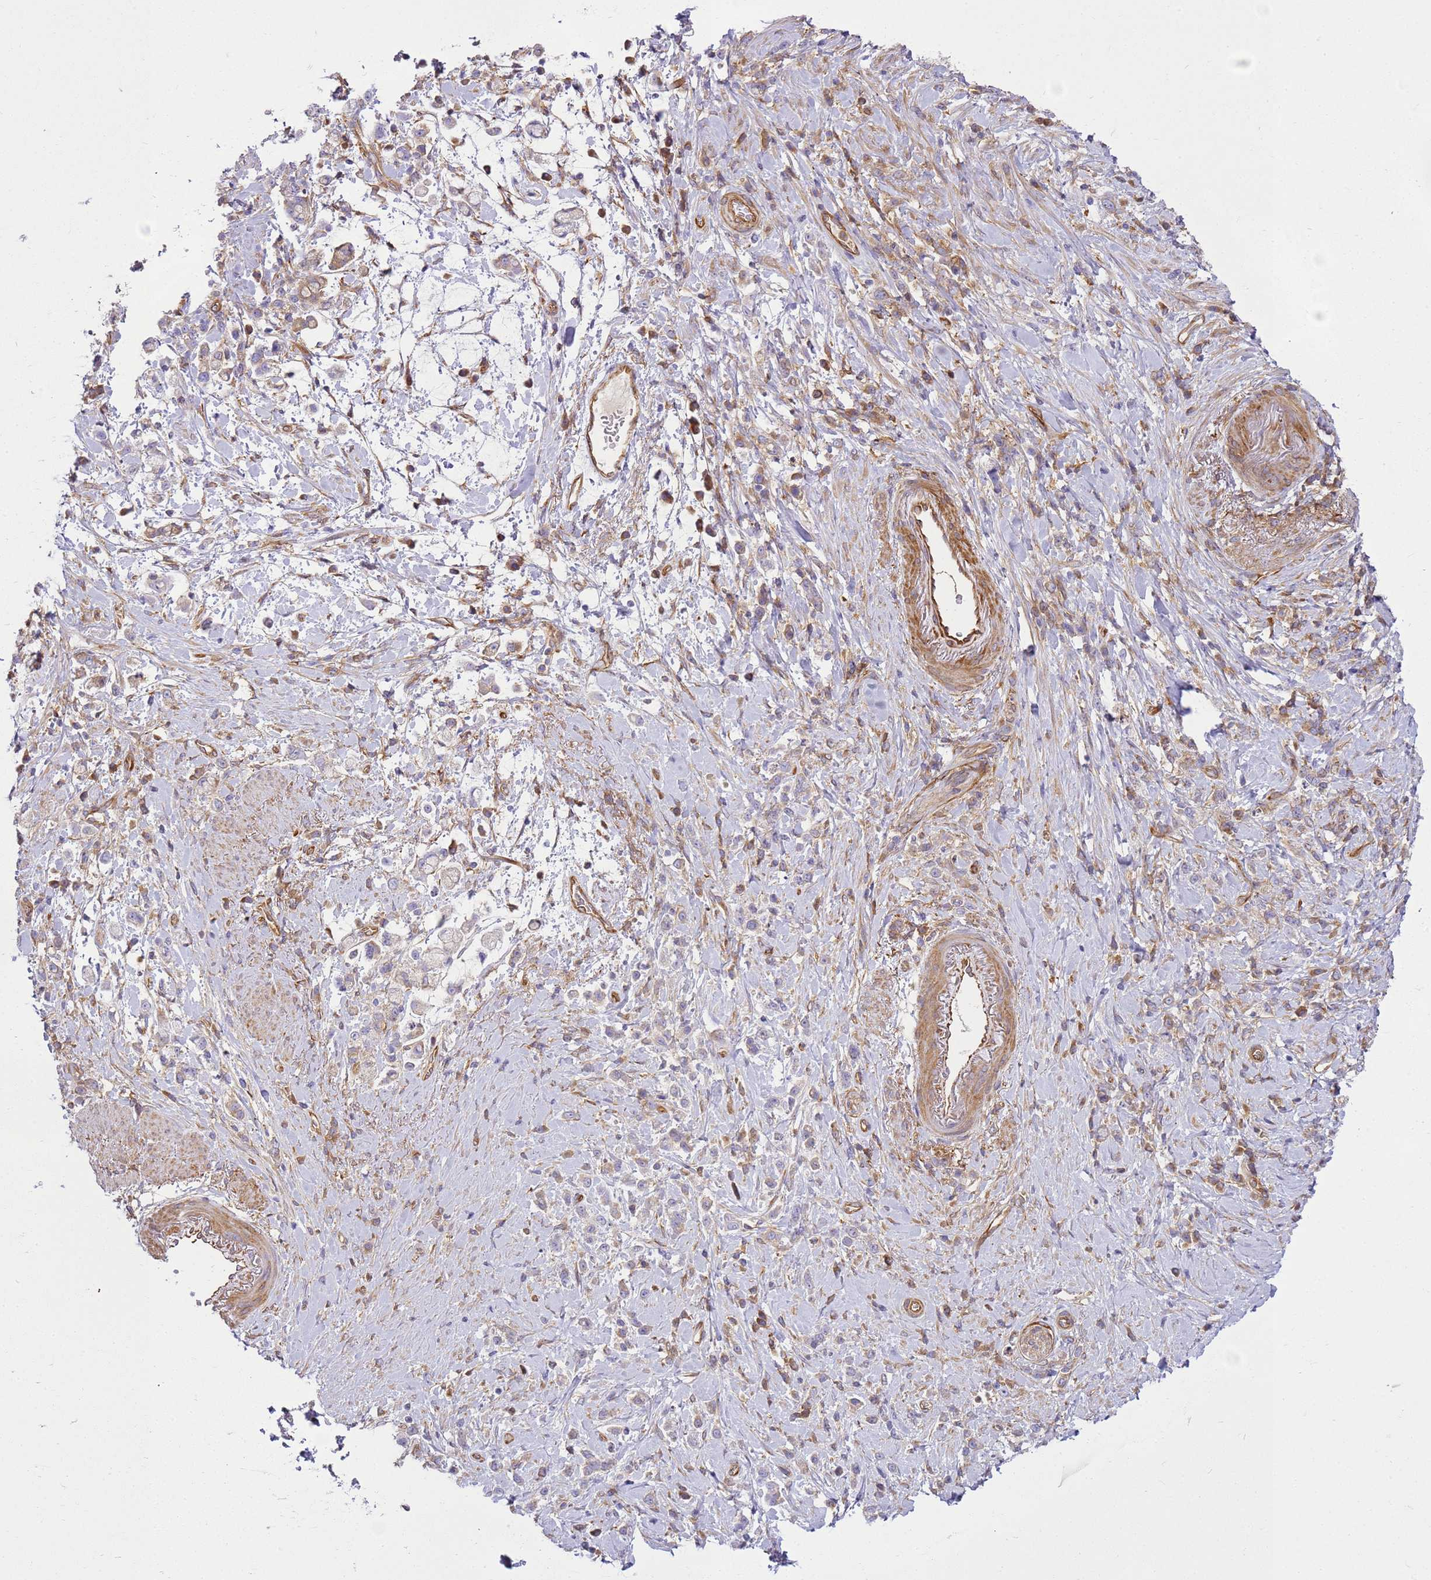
{"staining": {"intensity": "weak", "quantity": "25%-75%", "location": "cytoplasmic/membranous"}, "tissue": "stomach cancer", "cell_type": "Tumor cells", "image_type": "cancer", "snomed": [{"axis": "morphology", "description": "Adenocarcinoma, NOS"}, {"axis": "topography", "description": "Stomach"}], "caption": "The immunohistochemical stain labels weak cytoplasmic/membranous staining in tumor cells of stomach adenocarcinoma tissue.", "gene": "SNX21", "patient": {"sex": "female", "age": 60}}